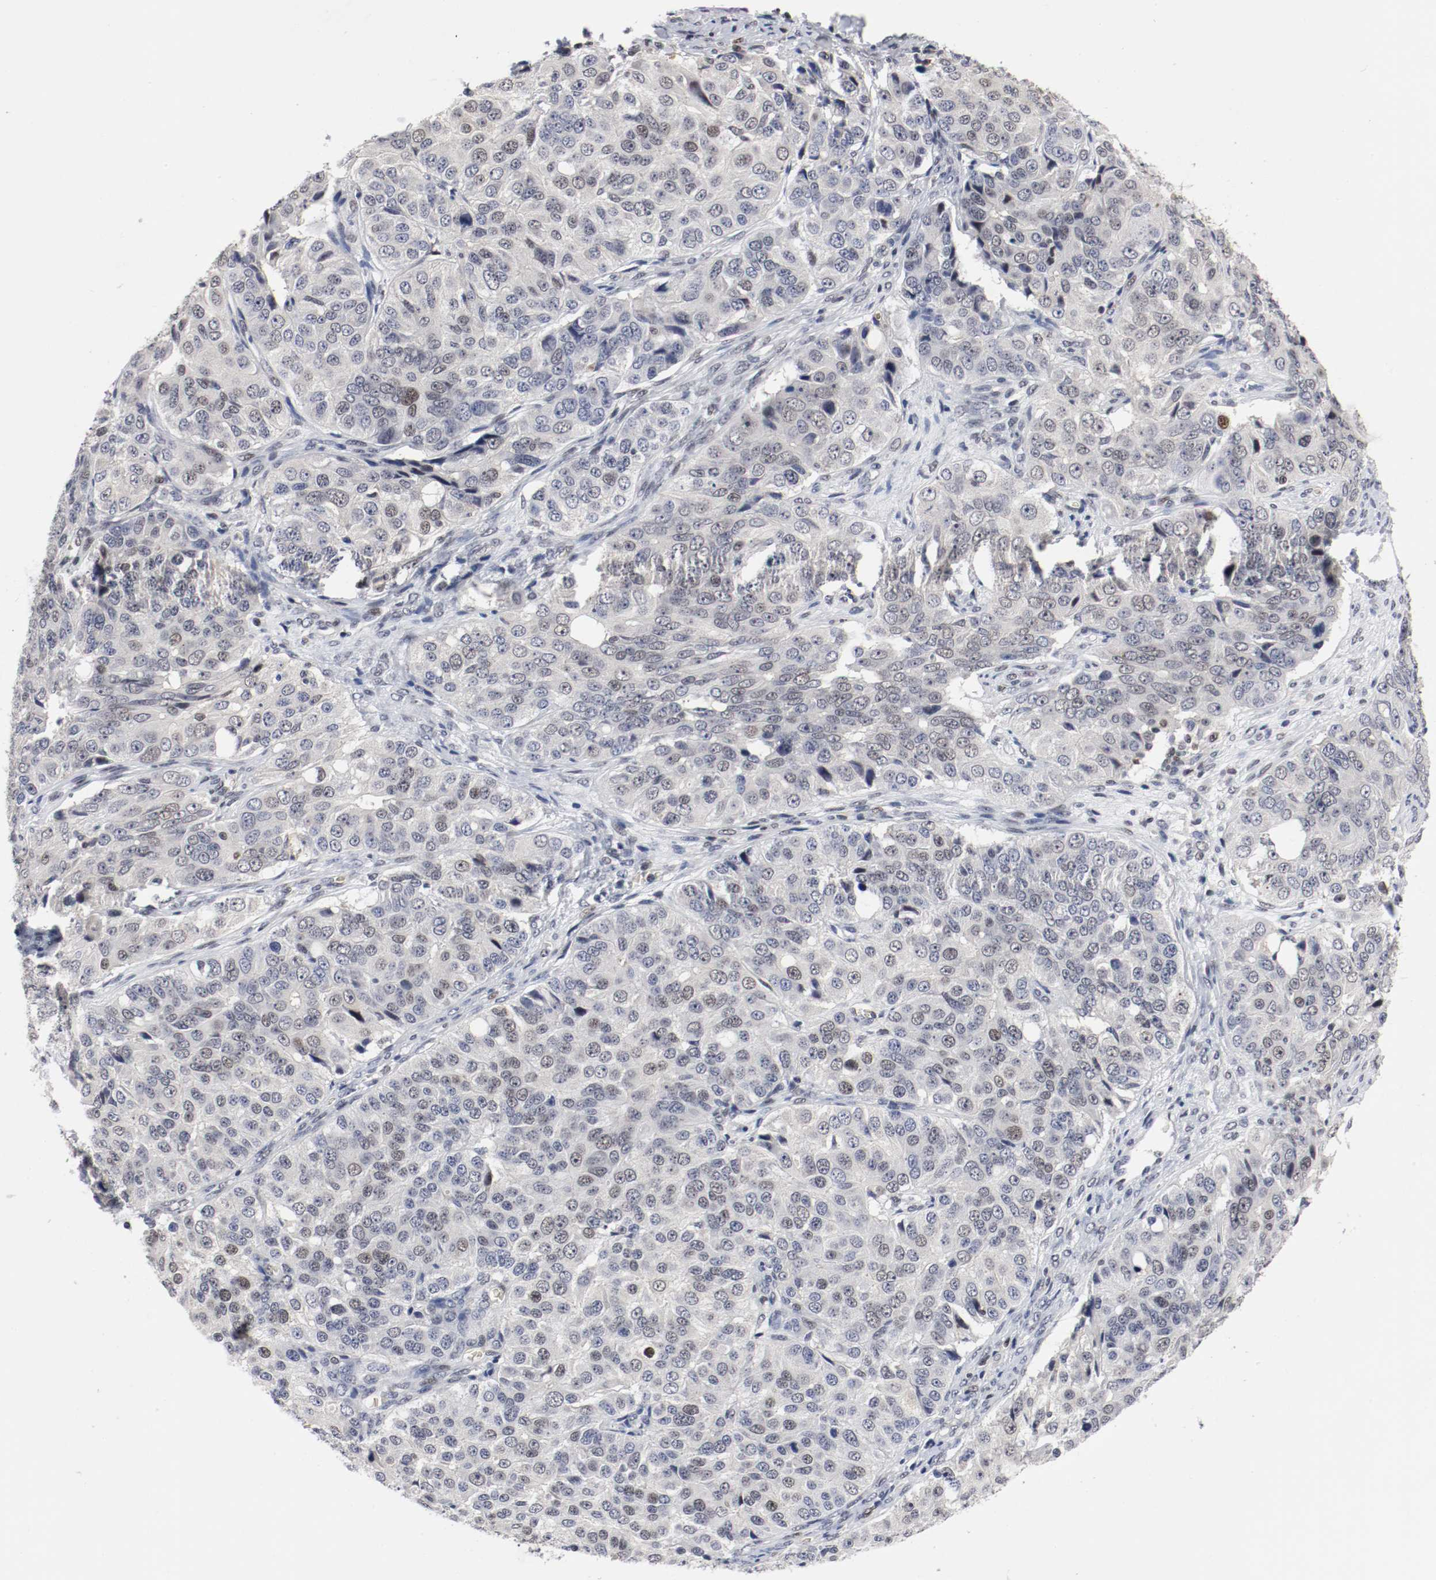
{"staining": {"intensity": "negative", "quantity": "none", "location": "none"}, "tissue": "ovarian cancer", "cell_type": "Tumor cells", "image_type": "cancer", "snomed": [{"axis": "morphology", "description": "Carcinoma, endometroid"}, {"axis": "topography", "description": "Ovary"}], "caption": "The image exhibits no significant staining in tumor cells of ovarian cancer (endometroid carcinoma).", "gene": "JUND", "patient": {"sex": "female", "age": 51}}